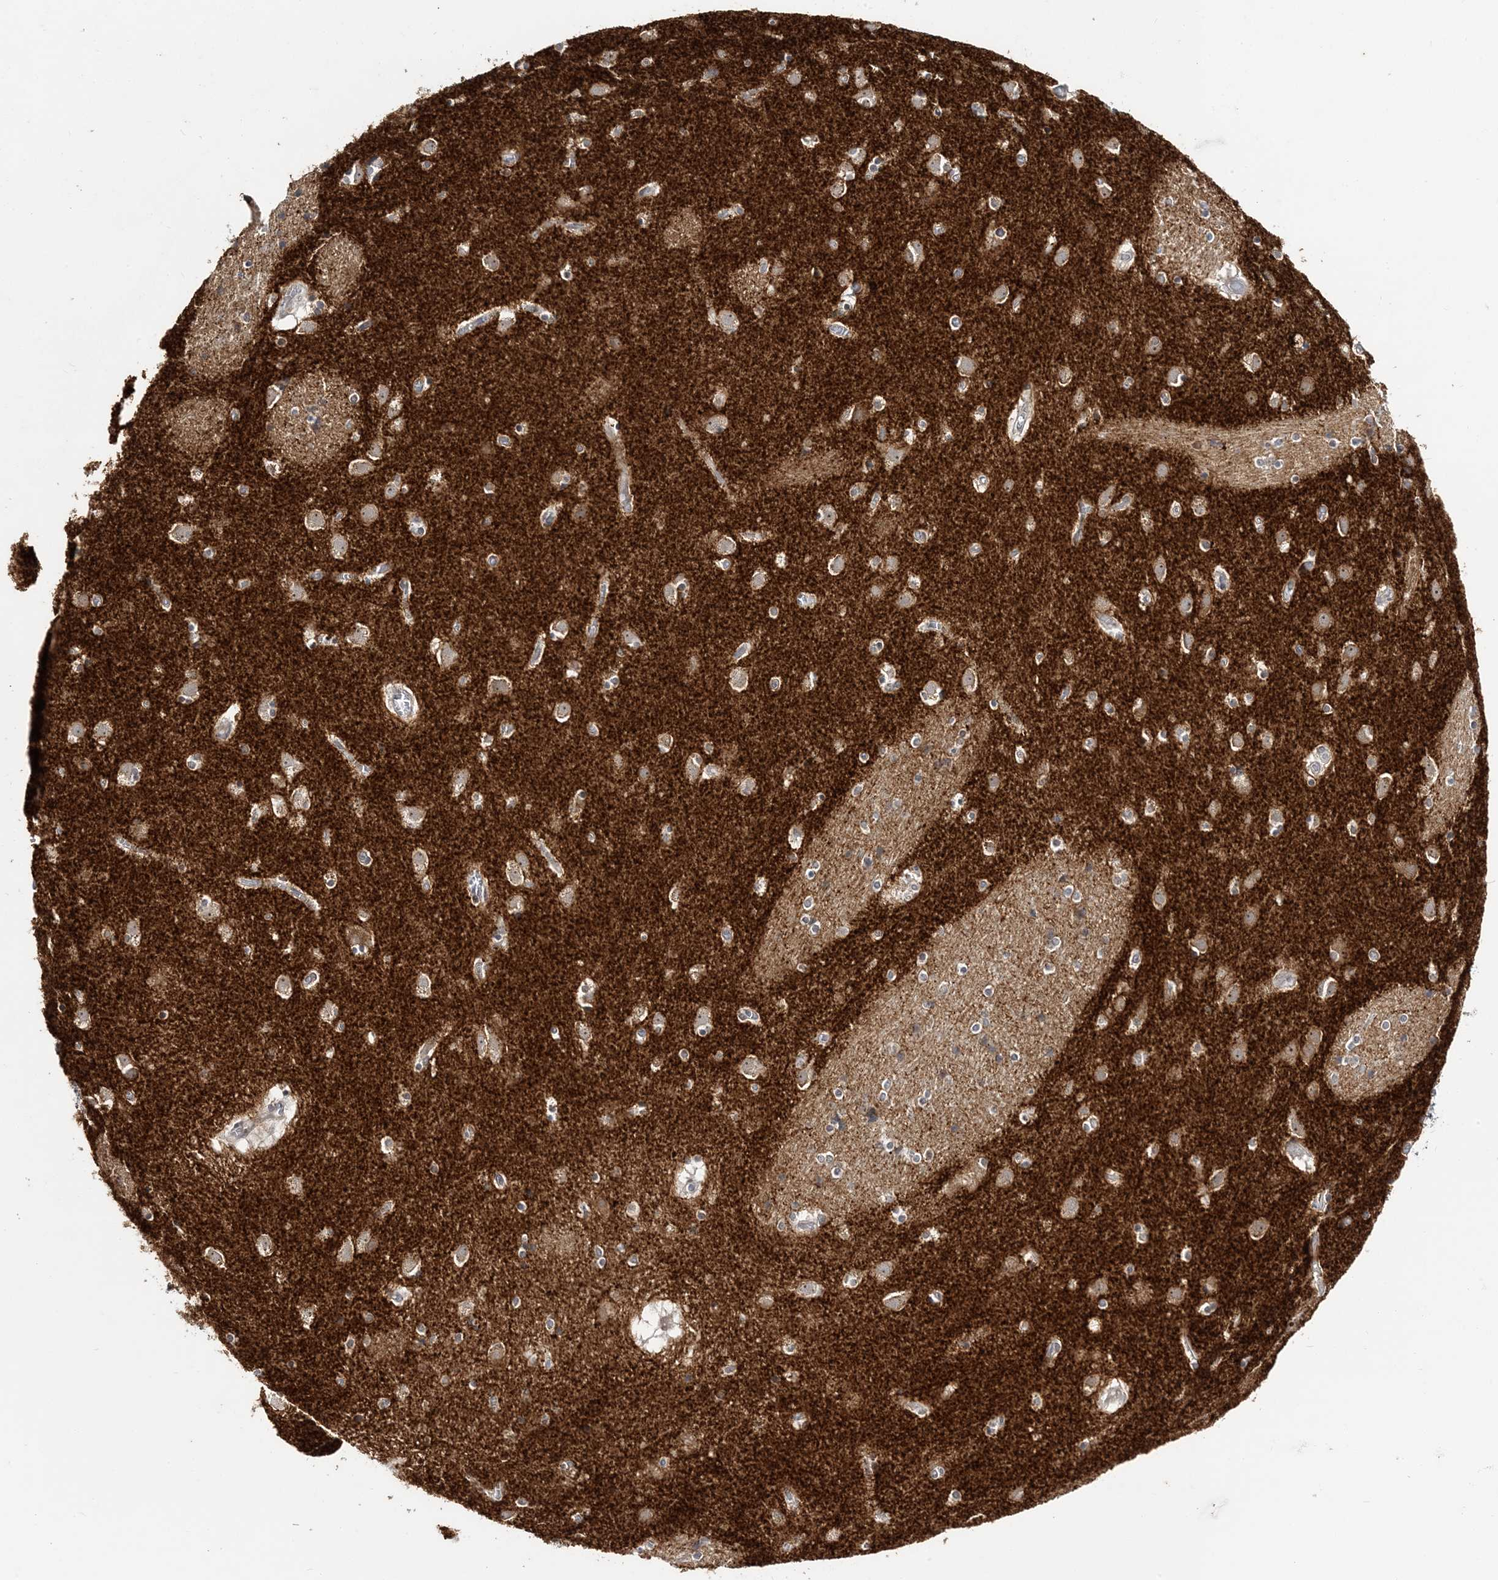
{"staining": {"intensity": "weak", "quantity": "25%-75%", "location": "cytoplasmic/membranous"}, "tissue": "caudate", "cell_type": "Glial cells", "image_type": "normal", "snomed": [{"axis": "morphology", "description": "Normal tissue, NOS"}, {"axis": "topography", "description": "Lateral ventricle wall"}], "caption": "The image exhibits staining of normal caudate, revealing weak cytoplasmic/membranous protein staining (brown color) within glial cells.", "gene": "LEXM", "patient": {"sex": "male", "age": 70}}